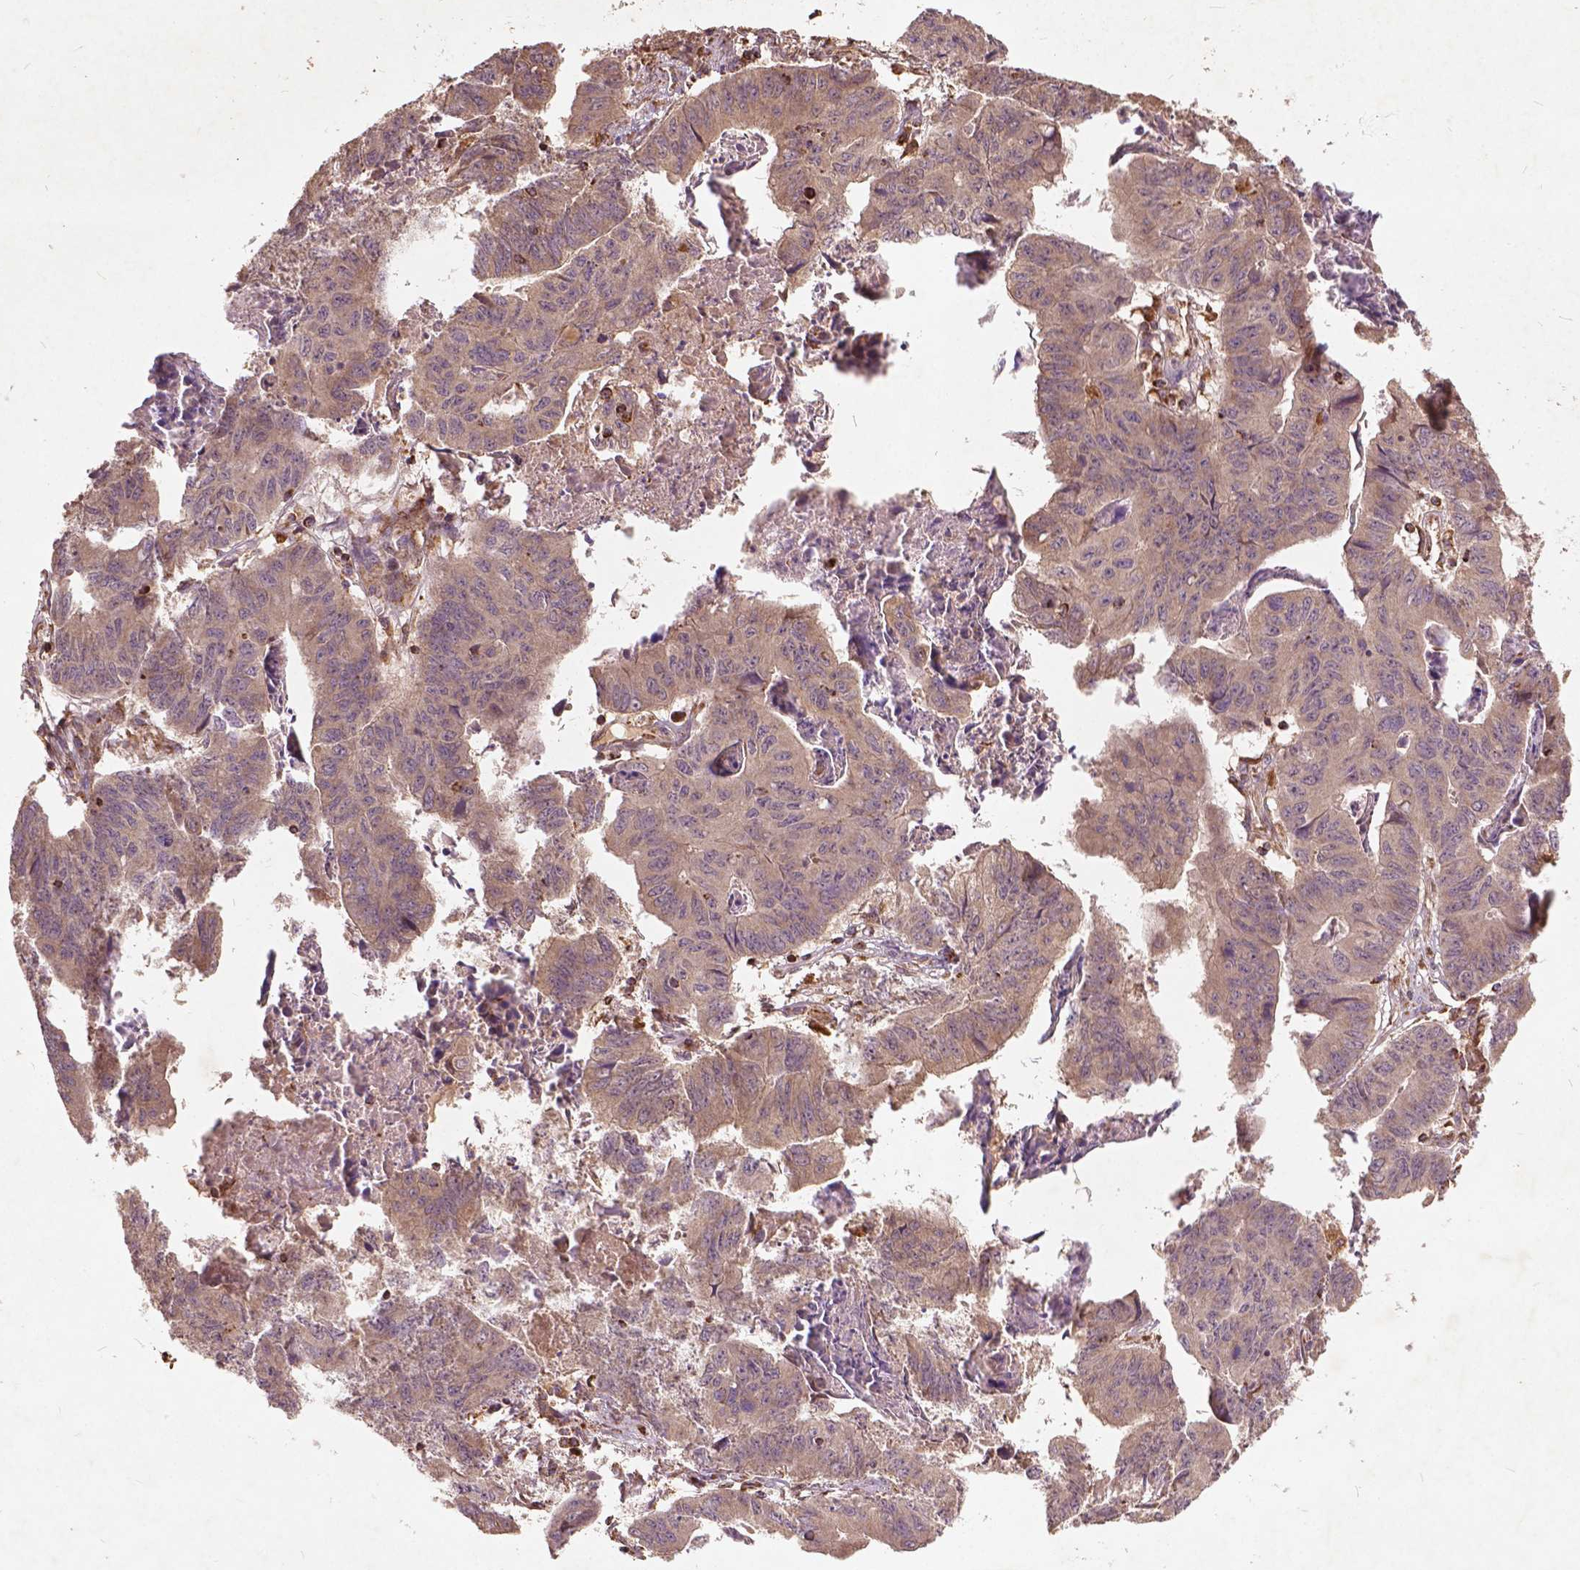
{"staining": {"intensity": "weak", "quantity": "25%-75%", "location": "cytoplasmic/membranous"}, "tissue": "stomach cancer", "cell_type": "Tumor cells", "image_type": "cancer", "snomed": [{"axis": "morphology", "description": "Adenocarcinoma, NOS"}, {"axis": "topography", "description": "Stomach, lower"}], "caption": "Immunohistochemistry (IHC) of human adenocarcinoma (stomach) displays low levels of weak cytoplasmic/membranous positivity in about 25%-75% of tumor cells. The protein is shown in brown color, while the nuclei are stained blue.", "gene": "UBXN2A", "patient": {"sex": "male", "age": 77}}